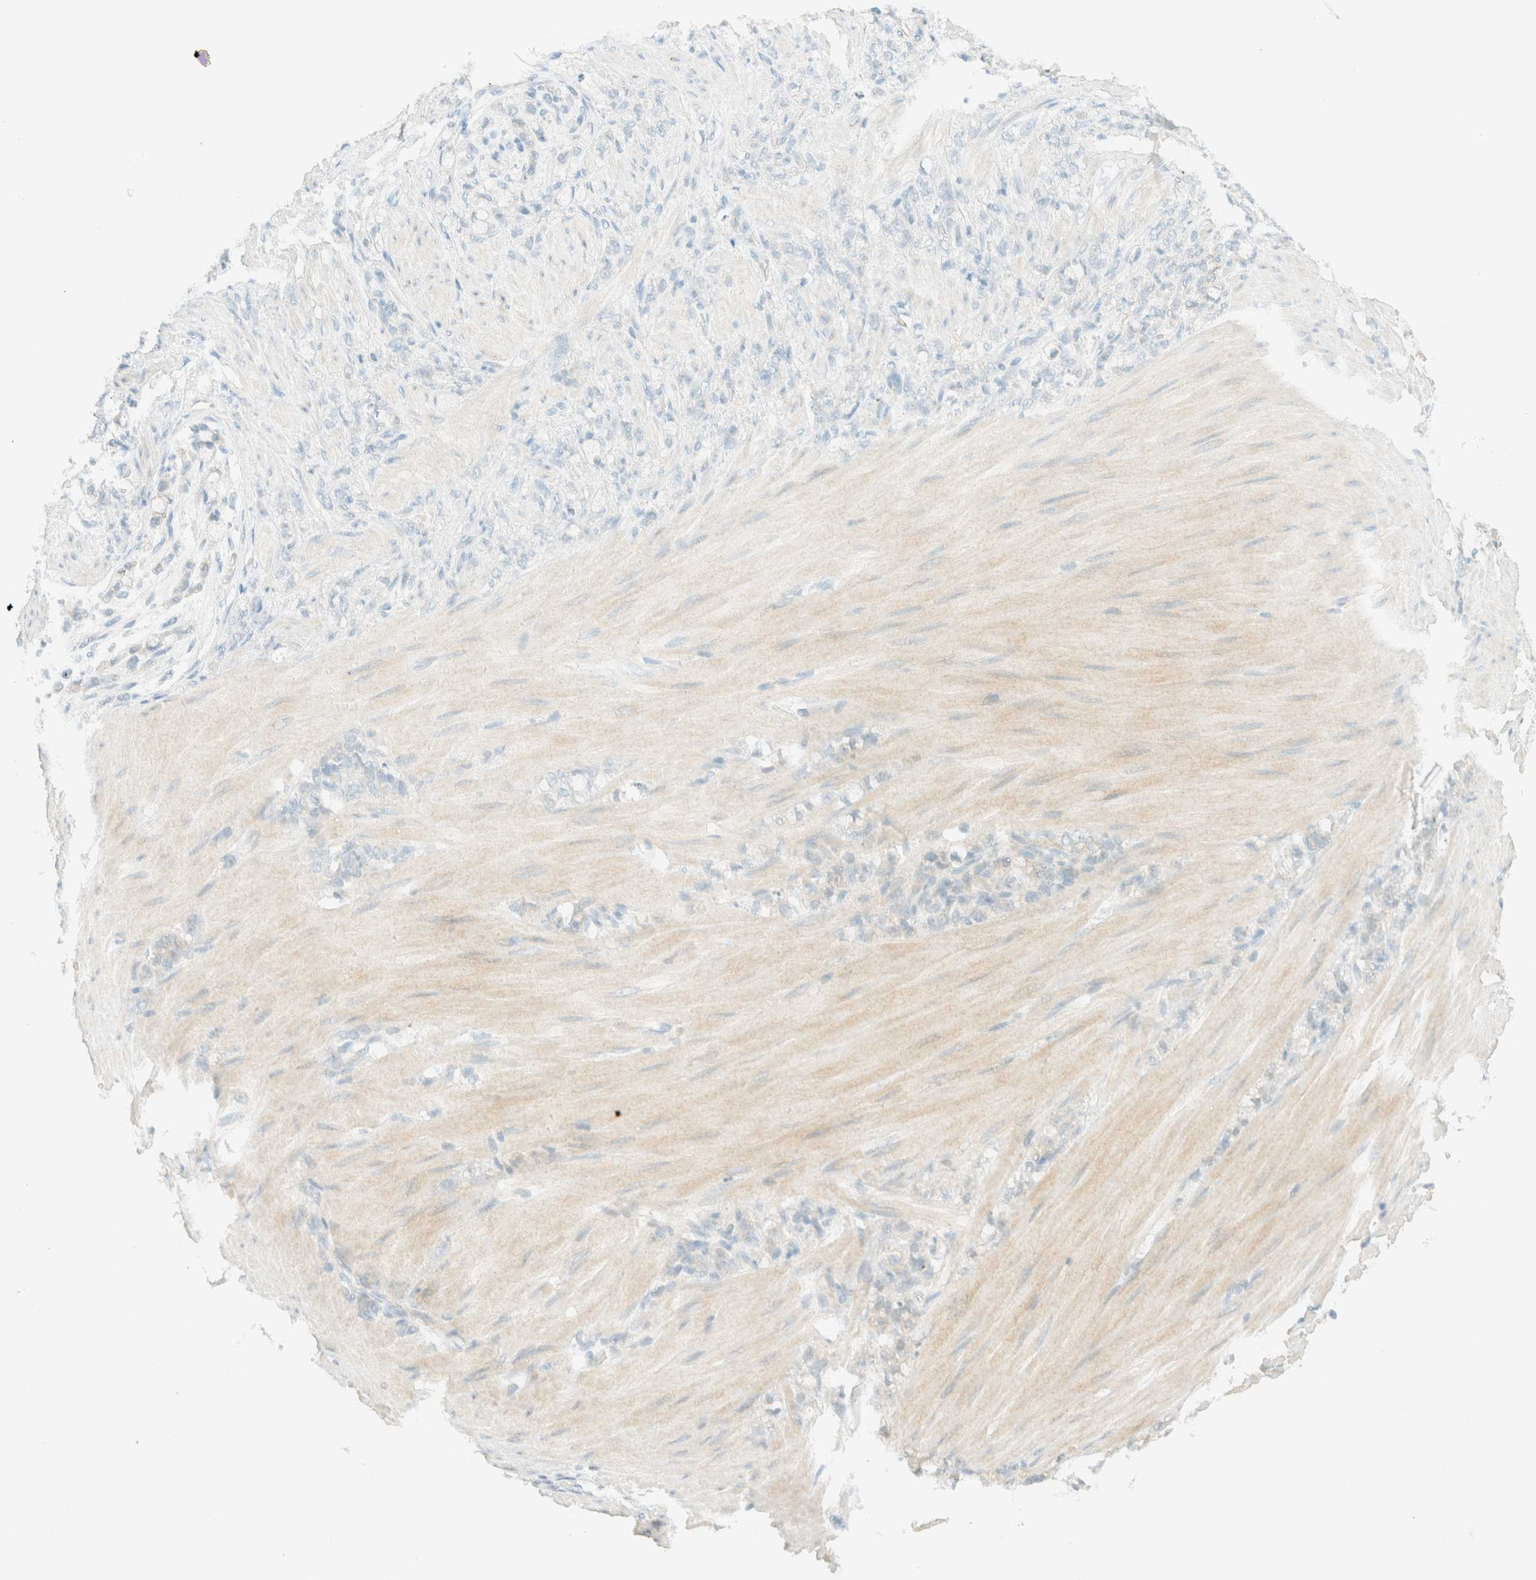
{"staining": {"intensity": "negative", "quantity": "none", "location": "none"}, "tissue": "stomach cancer", "cell_type": "Tumor cells", "image_type": "cancer", "snomed": [{"axis": "morphology", "description": "Adenocarcinoma, NOS"}, {"axis": "topography", "description": "Stomach"}], "caption": "Stomach cancer (adenocarcinoma) was stained to show a protein in brown. There is no significant positivity in tumor cells.", "gene": "GPA33", "patient": {"sex": "male", "age": 82}}